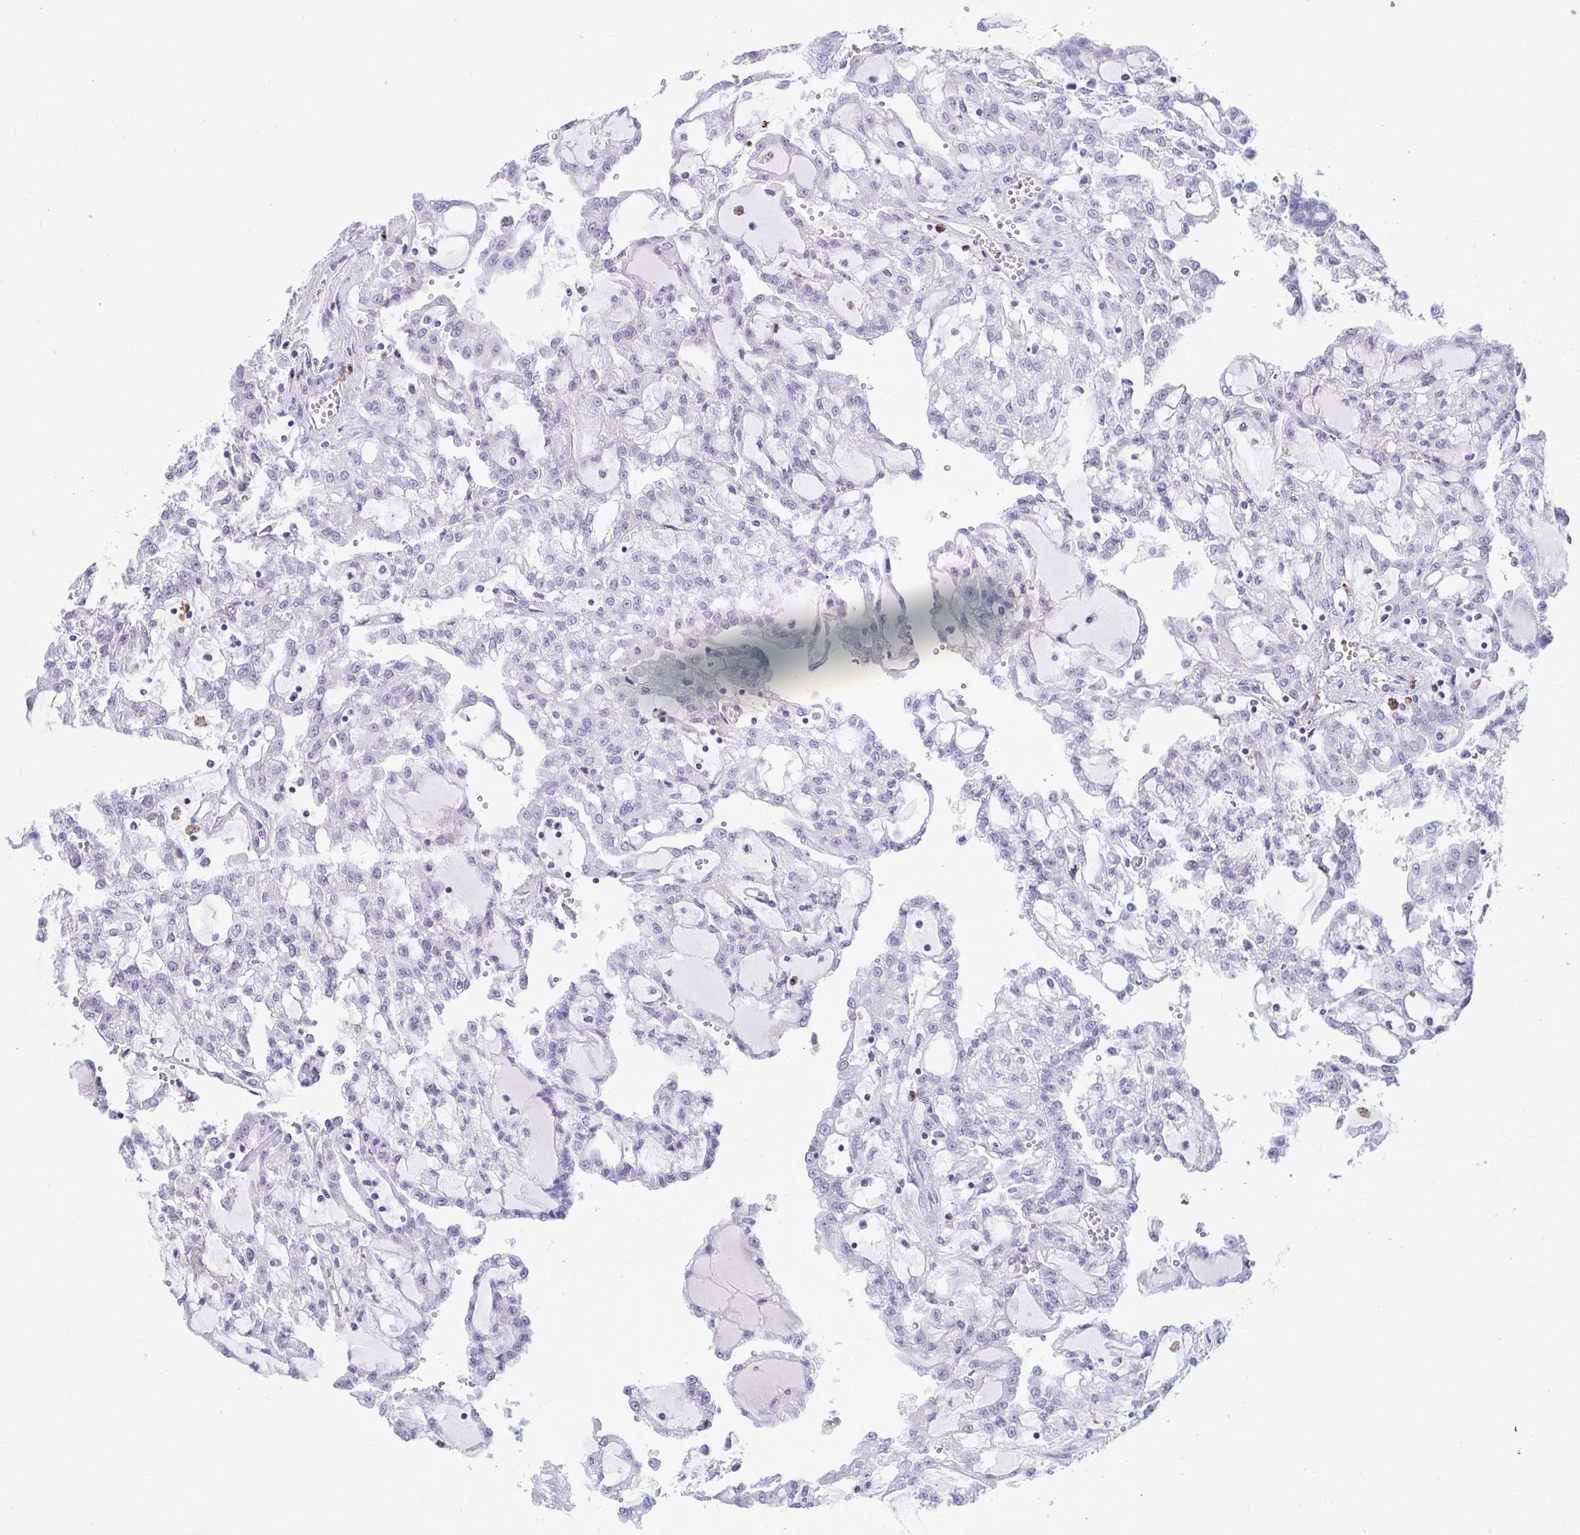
{"staining": {"intensity": "negative", "quantity": "none", "location": "none"}, "tissue": "renal cancer", "cell_type": "Tumor cells", "image_type": "cancer", "snomed": [{"axis": "morphology", "description": "Adenocarcinoma, NOS"}, {"axis": "topography", "description": "Kidney"}], "caption": "Tumor cells show no significant expression in renal adenocarcinoma.", "gene": "ANKRD60", "patient": {"sex": "male", "age": 63}}